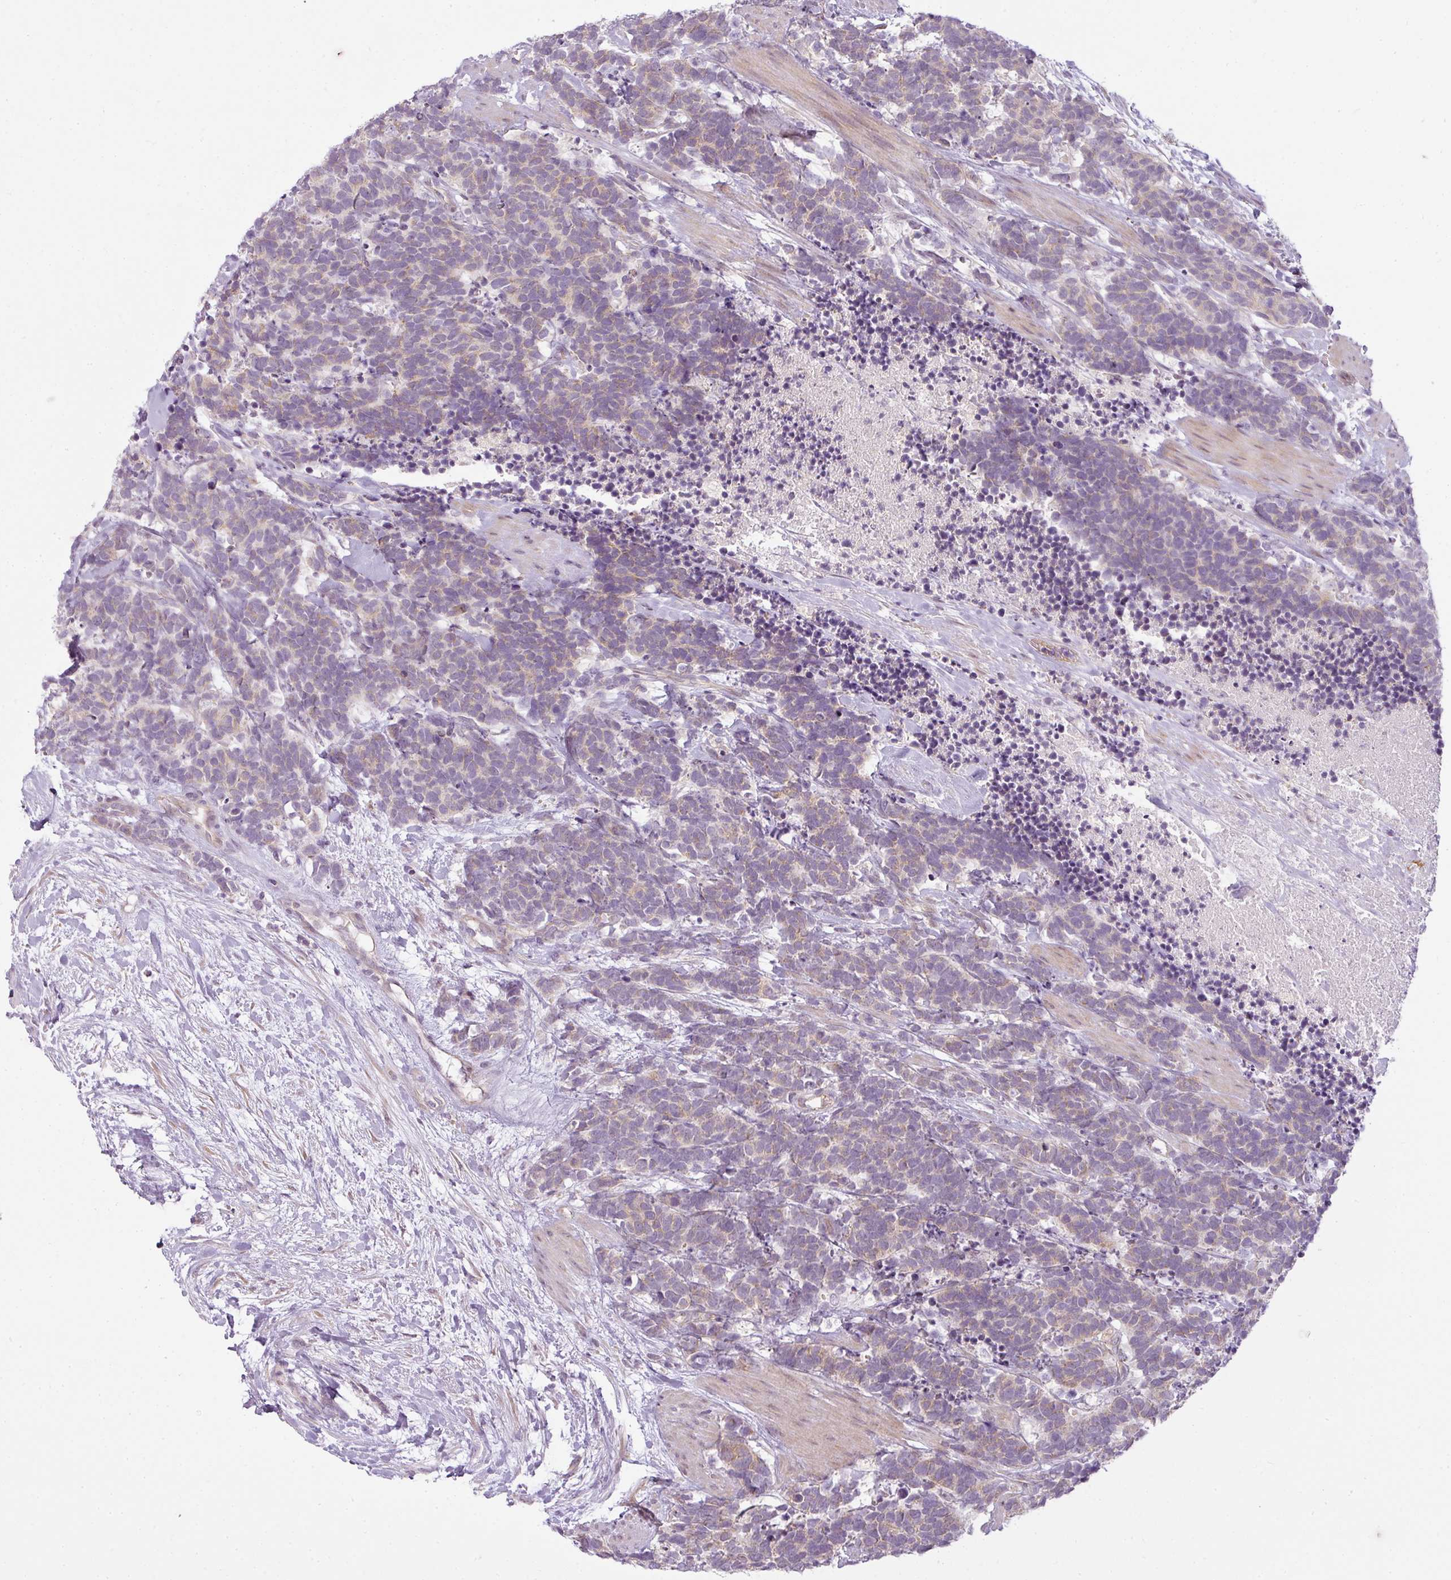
{"staining": {"intensity": "weak", "quantity": "25%-75%", "location": "cytoplasmic/membranous"}, "tissue": "carcinoid", "cell_type": "Tumor cells", "image_type": "cancer", "snomed": [{"axis": "morphology", "description": "Carcinoma, NOS"}, {"axis": "morphology", "description": "Carcinoid, malignant, NOS"}, {"axis": "topography", "description": "Prostate"}], "caption": "Carcinoid stained for a protein reveals weak cytoplasmic/membranous positivity in tumor cells.", "gene": "LY75", "patient": {"sex": "male", "age": 57}}